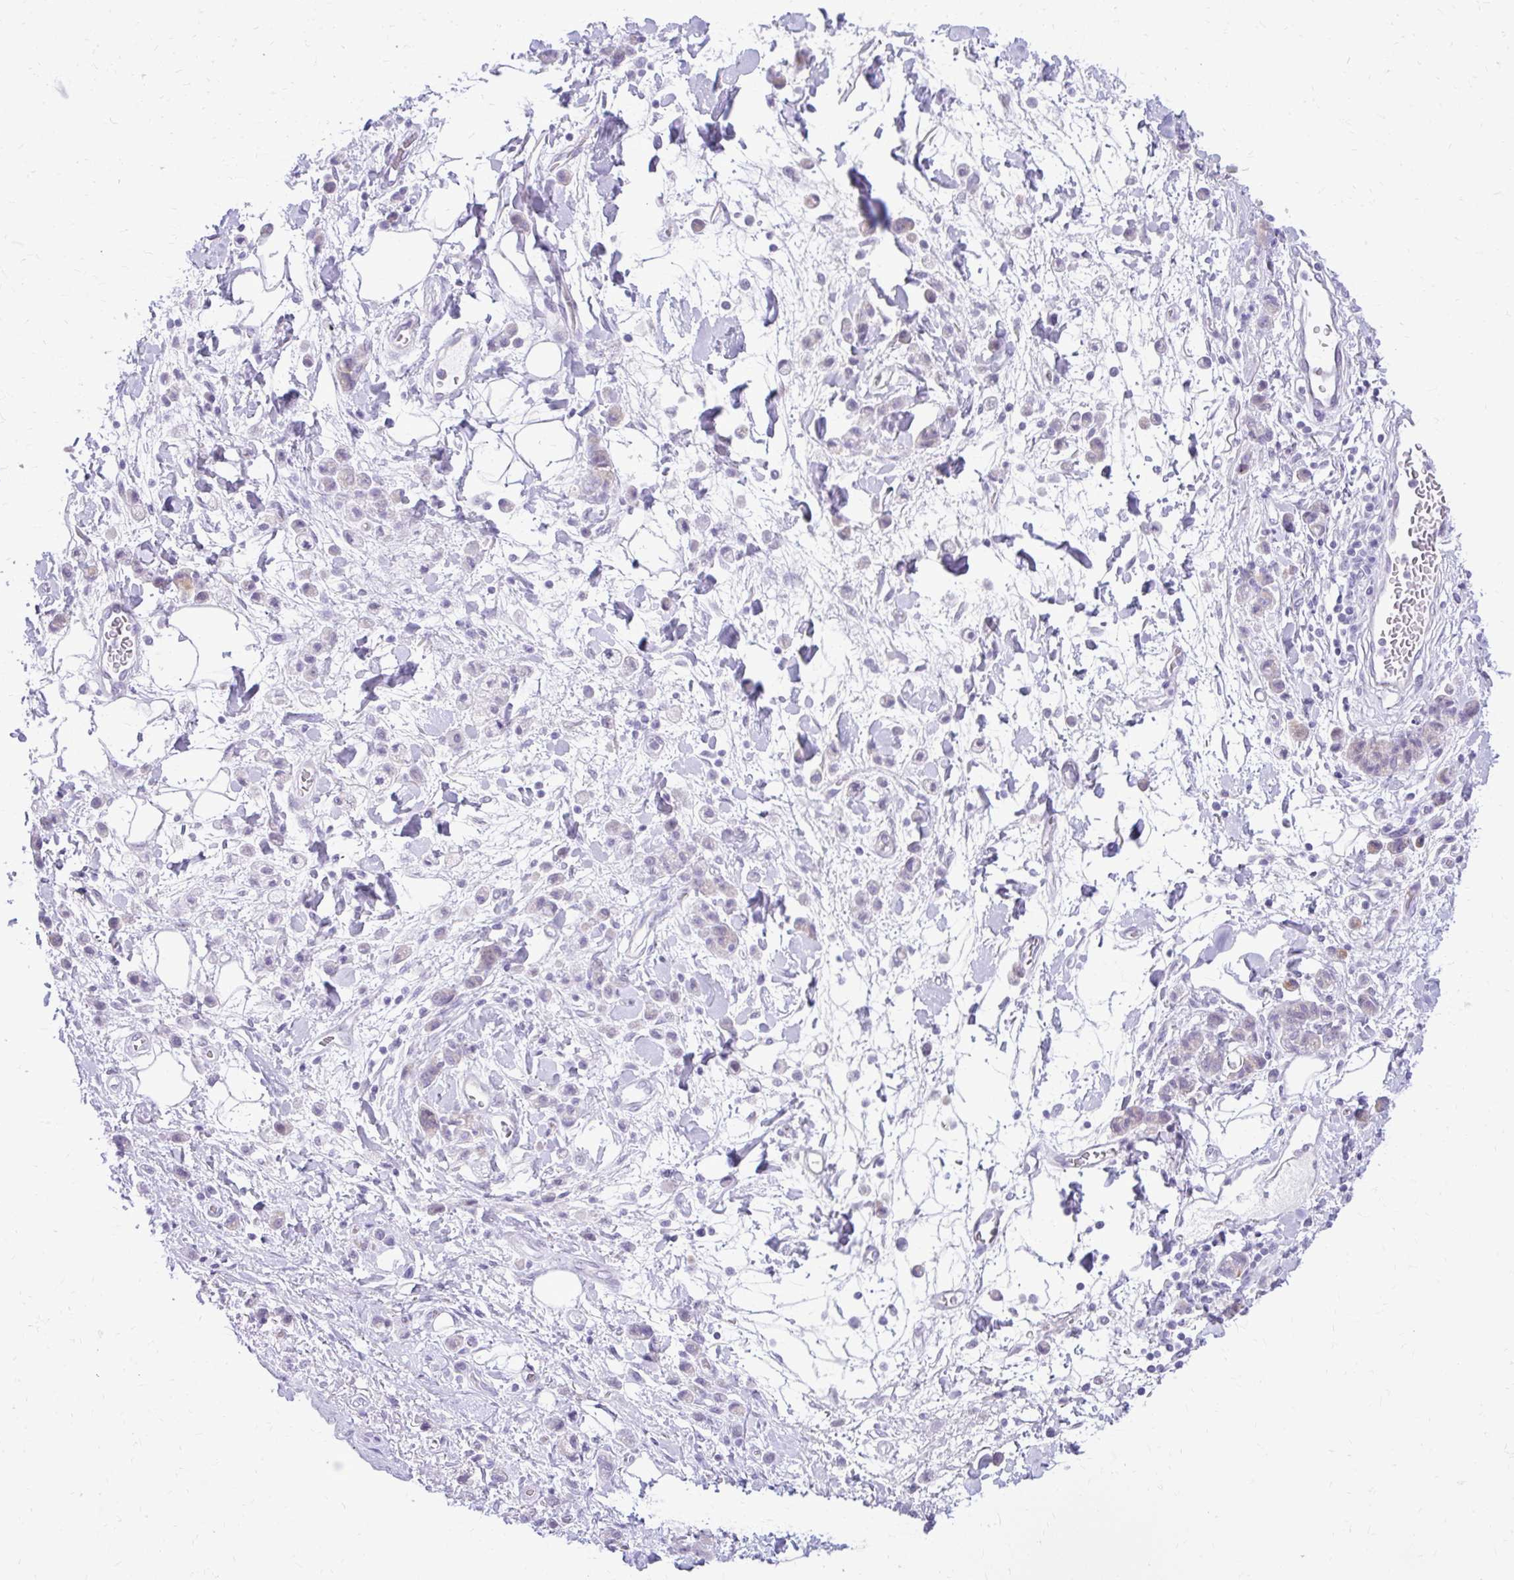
{"staining": {"intensity": "negative", "quantity": "none", "location": "none"}, "tissue": "stomach cancer", "cell_type": "Tumor cells", "image_type": "cancer", "snomed": [{"axis": "morphology", "description": "Adenocarcinoma, NOS"}, {"axis": "topography", "description": "Stomach"}], "caption": "Immunohistochemical staining of stomach cancer demonstrates no significant positivity in tumor cells.", "gene": "PRAP1", "patient": {"sex": "male", "age": 77}}